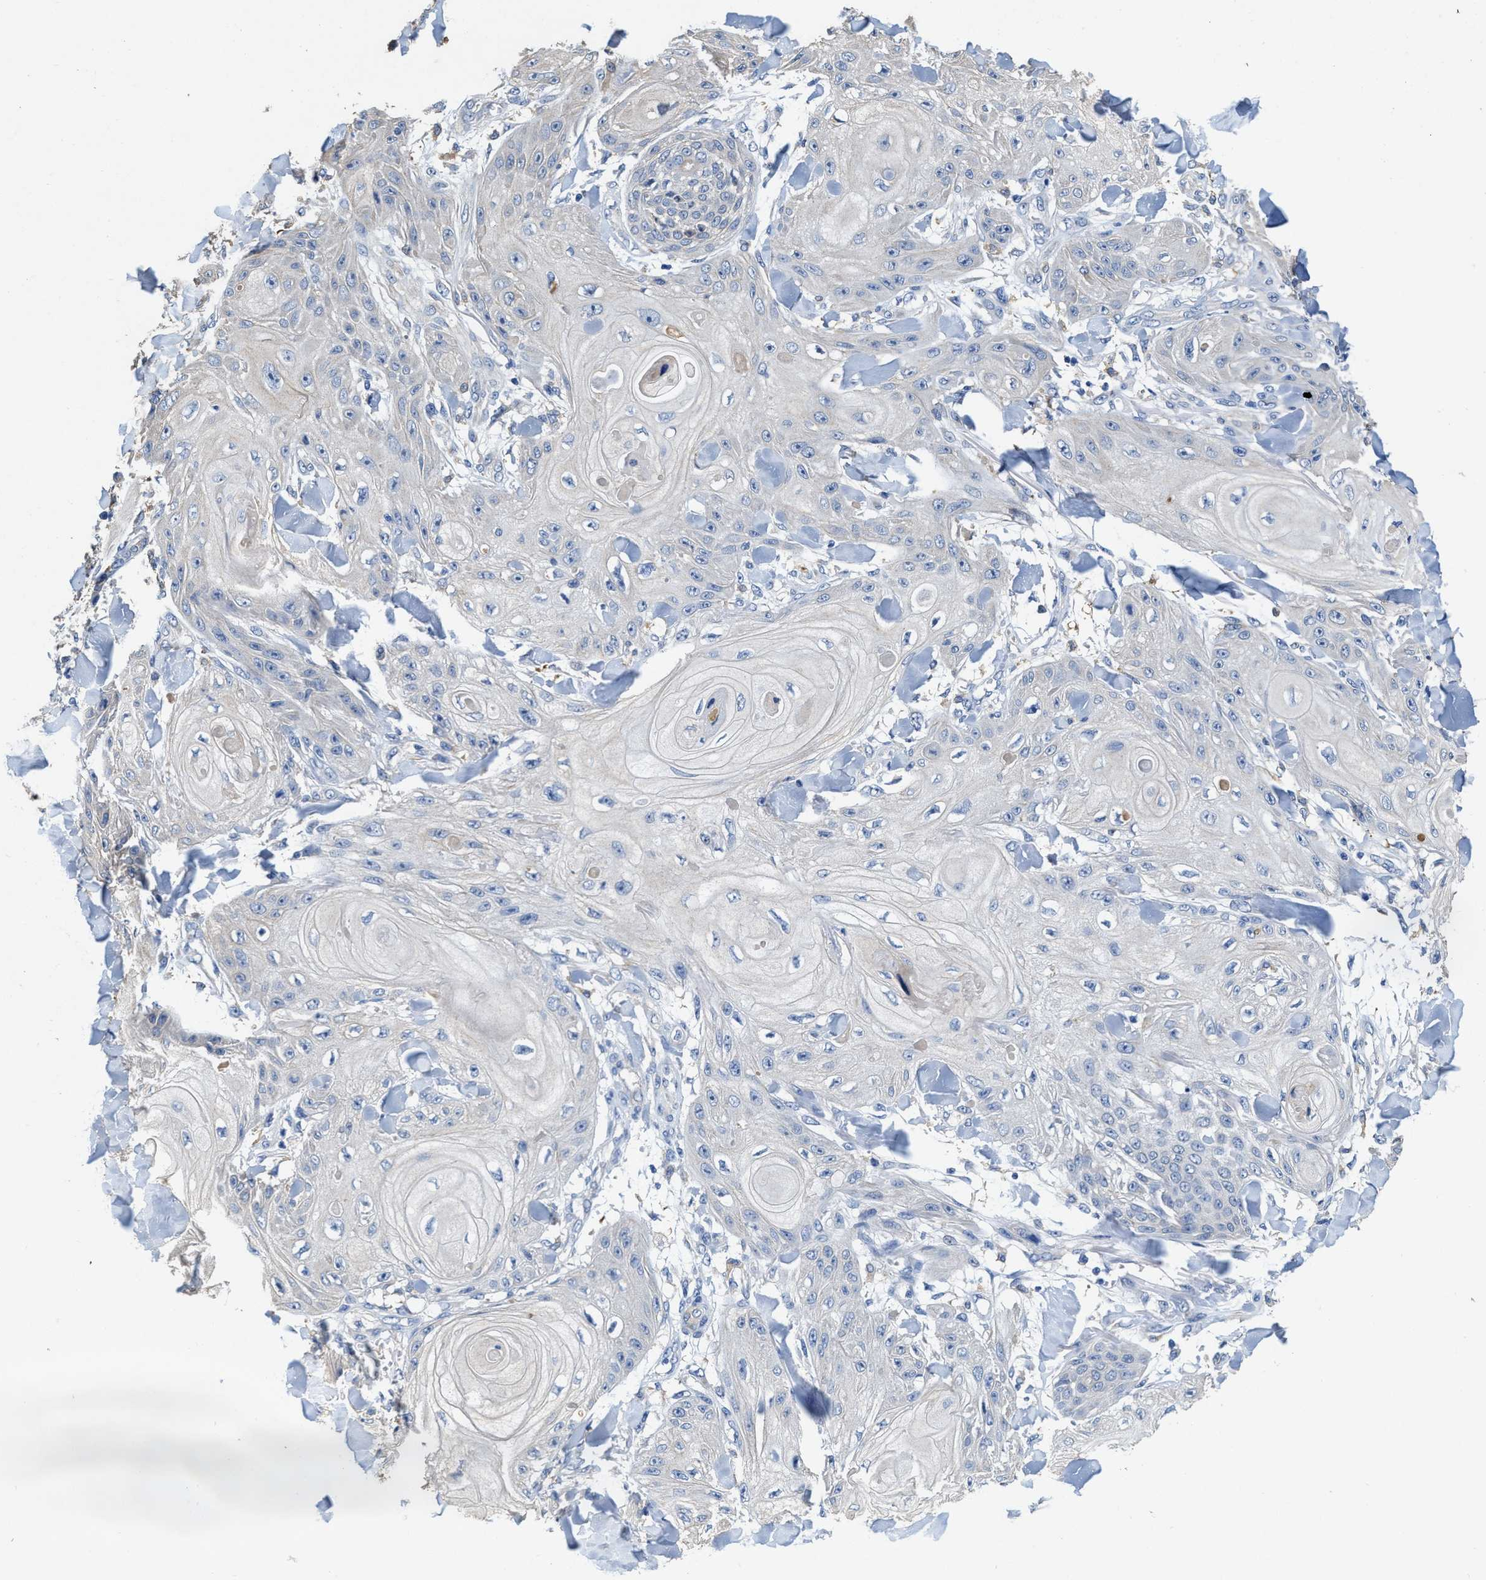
{"staining": {"intensity": "negative", "quantity": "none", "location": "none"}, "tissue": "skin cancer", "cell_type": "Tumor cells", "image_type": "cancer", "snomed": [{"axis": "morphology", "description": "Squamous cell carcinoma, NOS"}, {"axis": "topography", "description": "Skin"}], "caption": "High power microscopy micrograph of an immunohistochemistry photomicrograph of squamous cell carcinoma (skin), revealing no significant positivity in tumor cells.", "gene": "PEG10", "patient": {"sex": "male", "age": 74}}